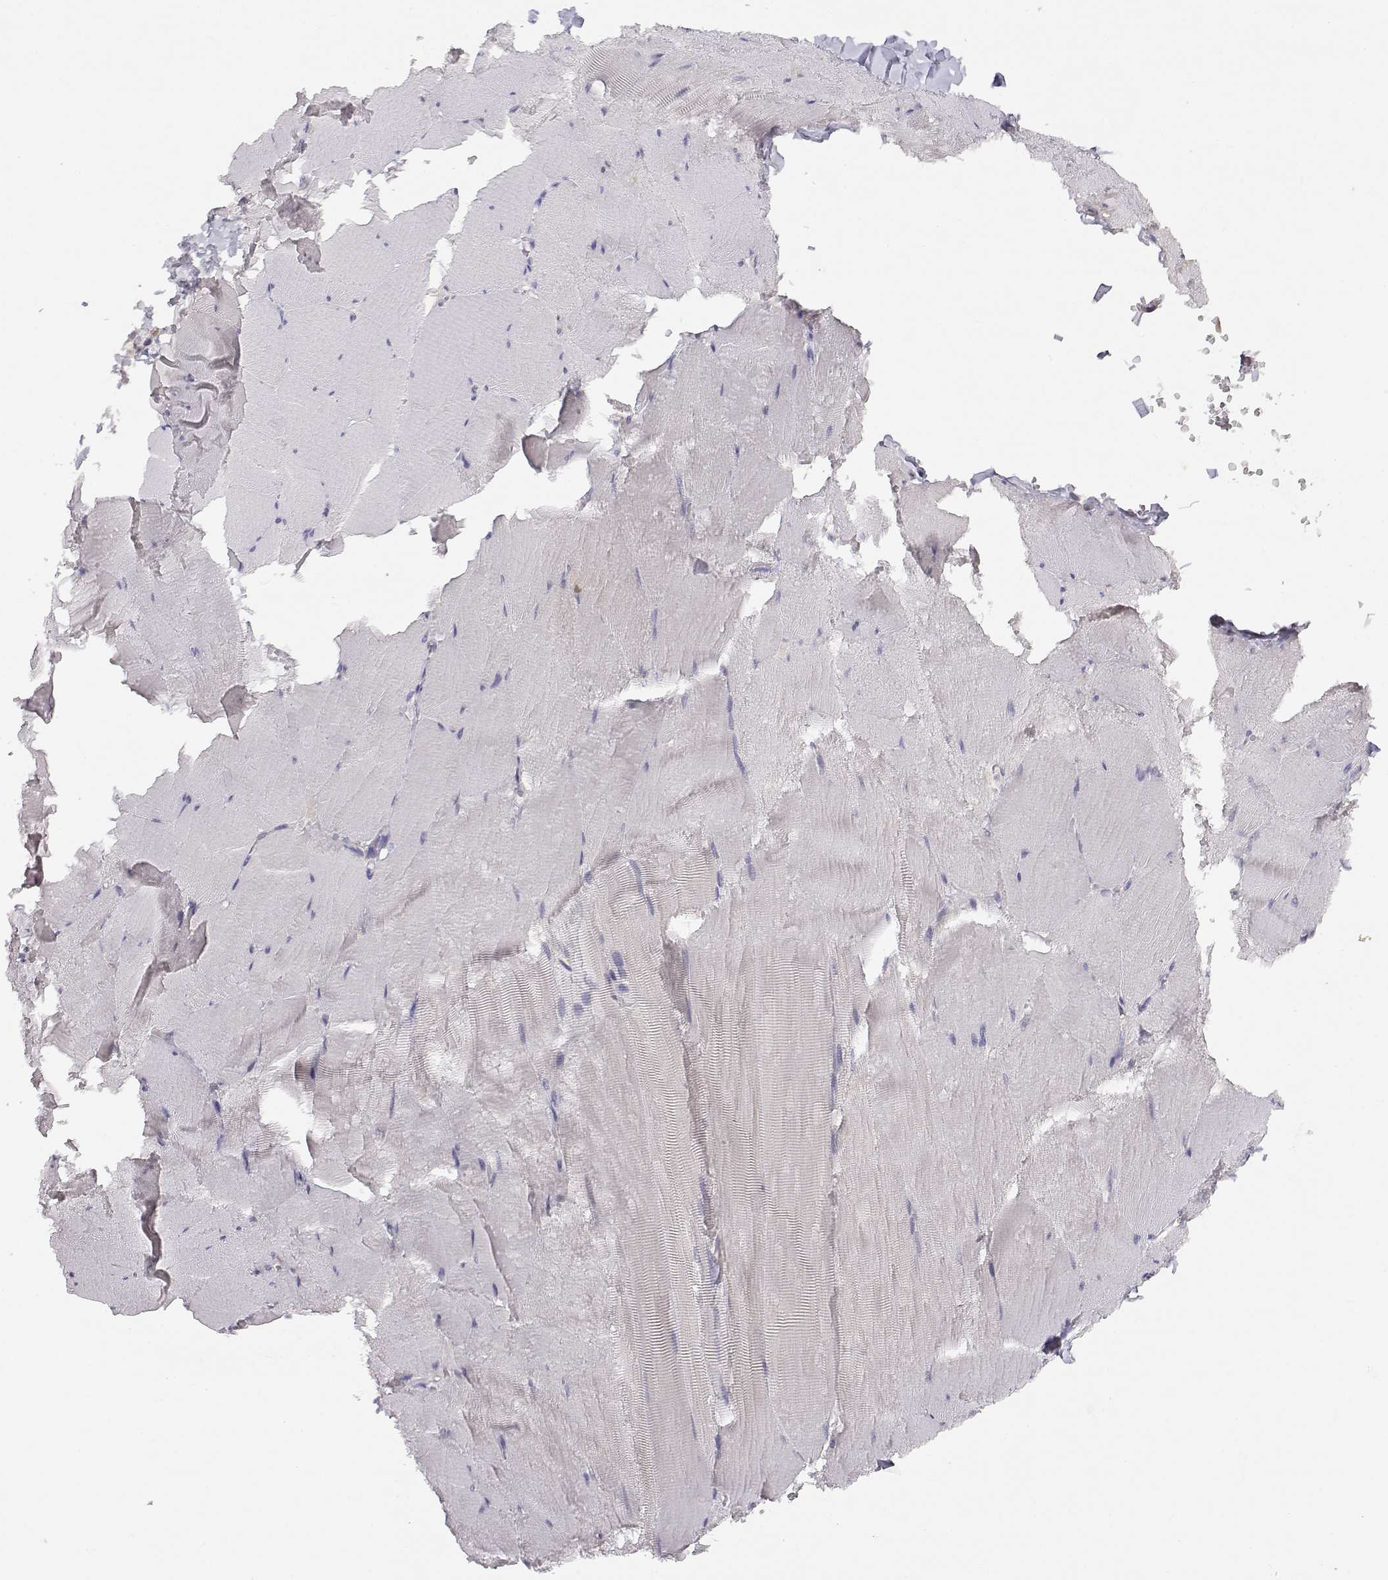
{"staining": {"intensity": "negative", "quantity": "none", "location": "none"}, "tissue": "skeletal muscle", "cell_type": "Myocytes", "image_type": "normal", "snomed": [{"axis": "morphology", "description": "Normal tissue, NOS"}, {"axis": "morphology", "description": "Malignant melanoma, Metastatic site"}, {"axis": "topography", "description": "Skeletal muscle"}], "caption": "Histopathology image shows no significant protein staining in myocytes of unremarkable skeletal muscle.", "gene": "ADA", "patient": {"sex": "male", "age": 50}}